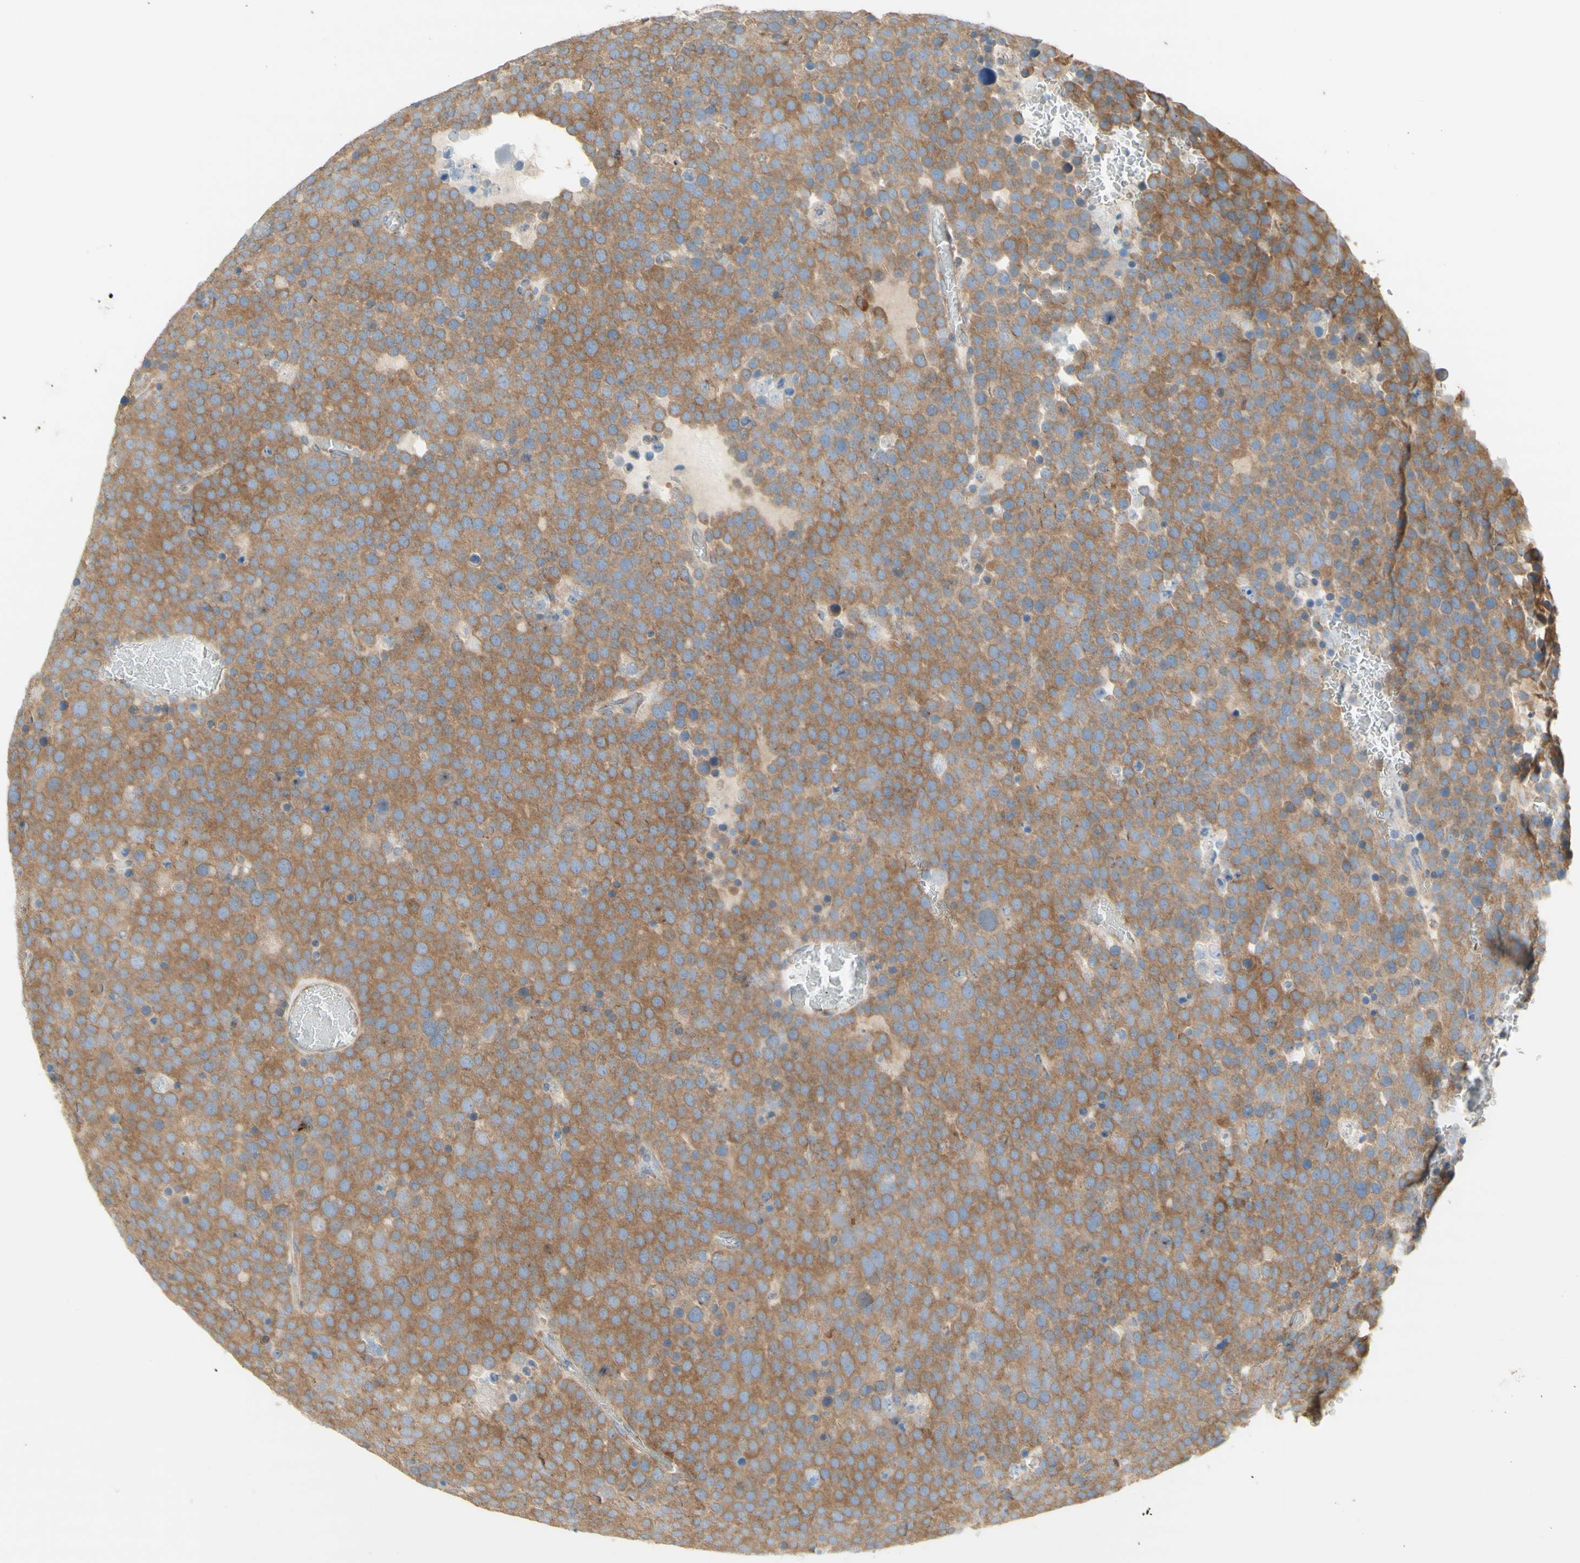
{"staining": {"intensity": "moderate", "quantity": ">75%", "location": "cytoplasmic/membranous"}, "tissue": "testis cancer", "cell_type": "Tumor cells", "image_type": "cancer", "snomed": [{"axis": "morphology", "description": "Seminoma, NOS"}, {"axis": "topography", "description": "Testis"}], "caption": "Protein expression by immunohistochemistry (IHC) demonstrates moderate cytoplasmic/membranous expression in approximately >75% of tumor cells in testis cancer. (brown staining indicates protein expression, while blue staining denotes nuclei).", "gene": "DYNC1H1", "patient": {"sex": "male", "age": 71}}